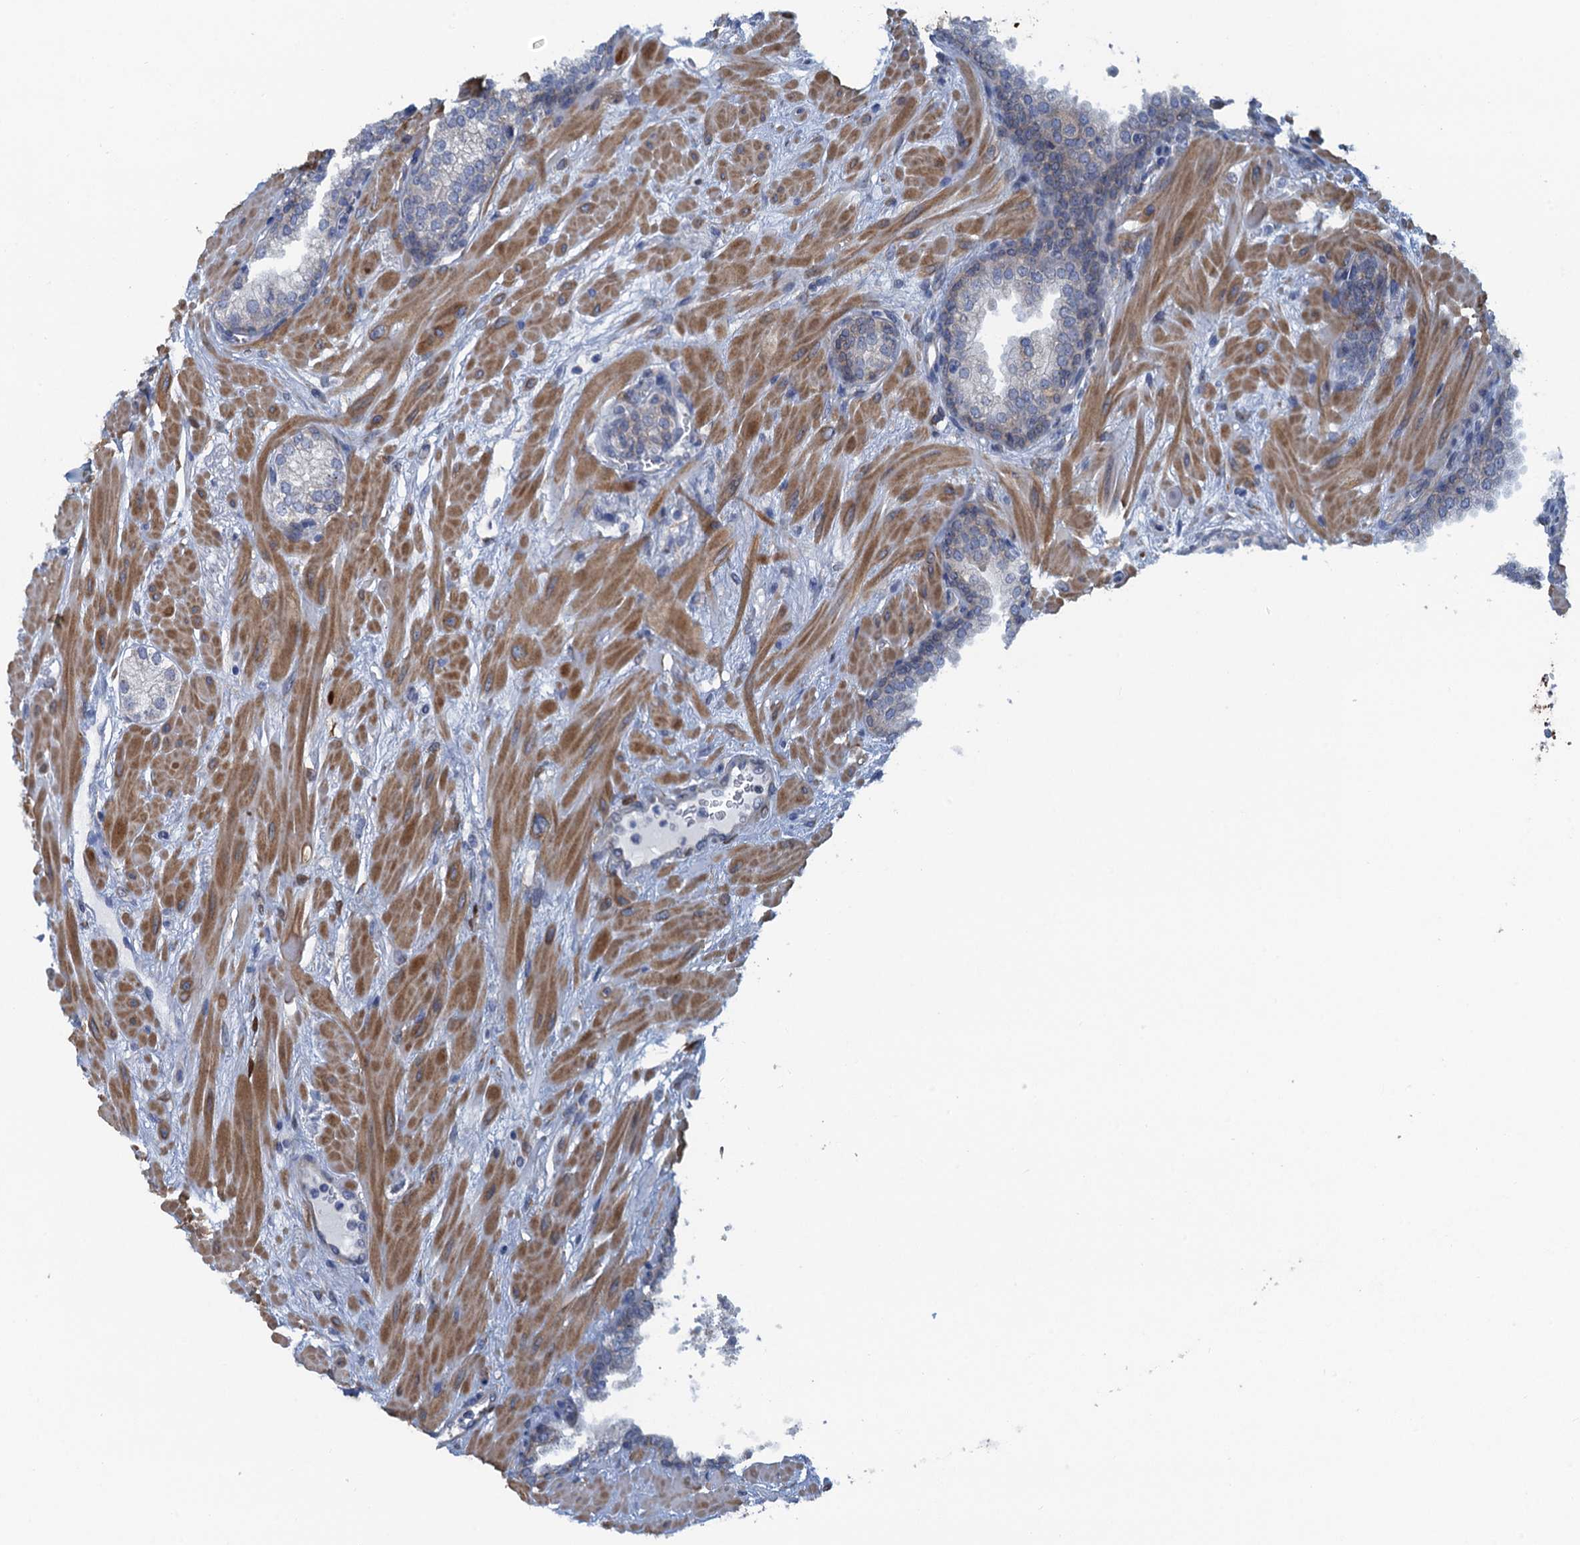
{"staining": {"intensity": "negative", "quantity": "none", "location": "none"}, "tissue": "prostate", "cell_type": "Glandular cells", "image_type": "normal", "snomed": [{"axis": "morphology", "description": "Normal tissue, NOS"}, {"axis": "topography", "description": "Prostate"}], "caption": "DAB (3,3'-diaminobenzidine) immunohistochemical staining of normal human prostate displays no significant staining in glandular cells.", "gene": "POGLUT3", "patient": {"sex": "male", "age": 60}}